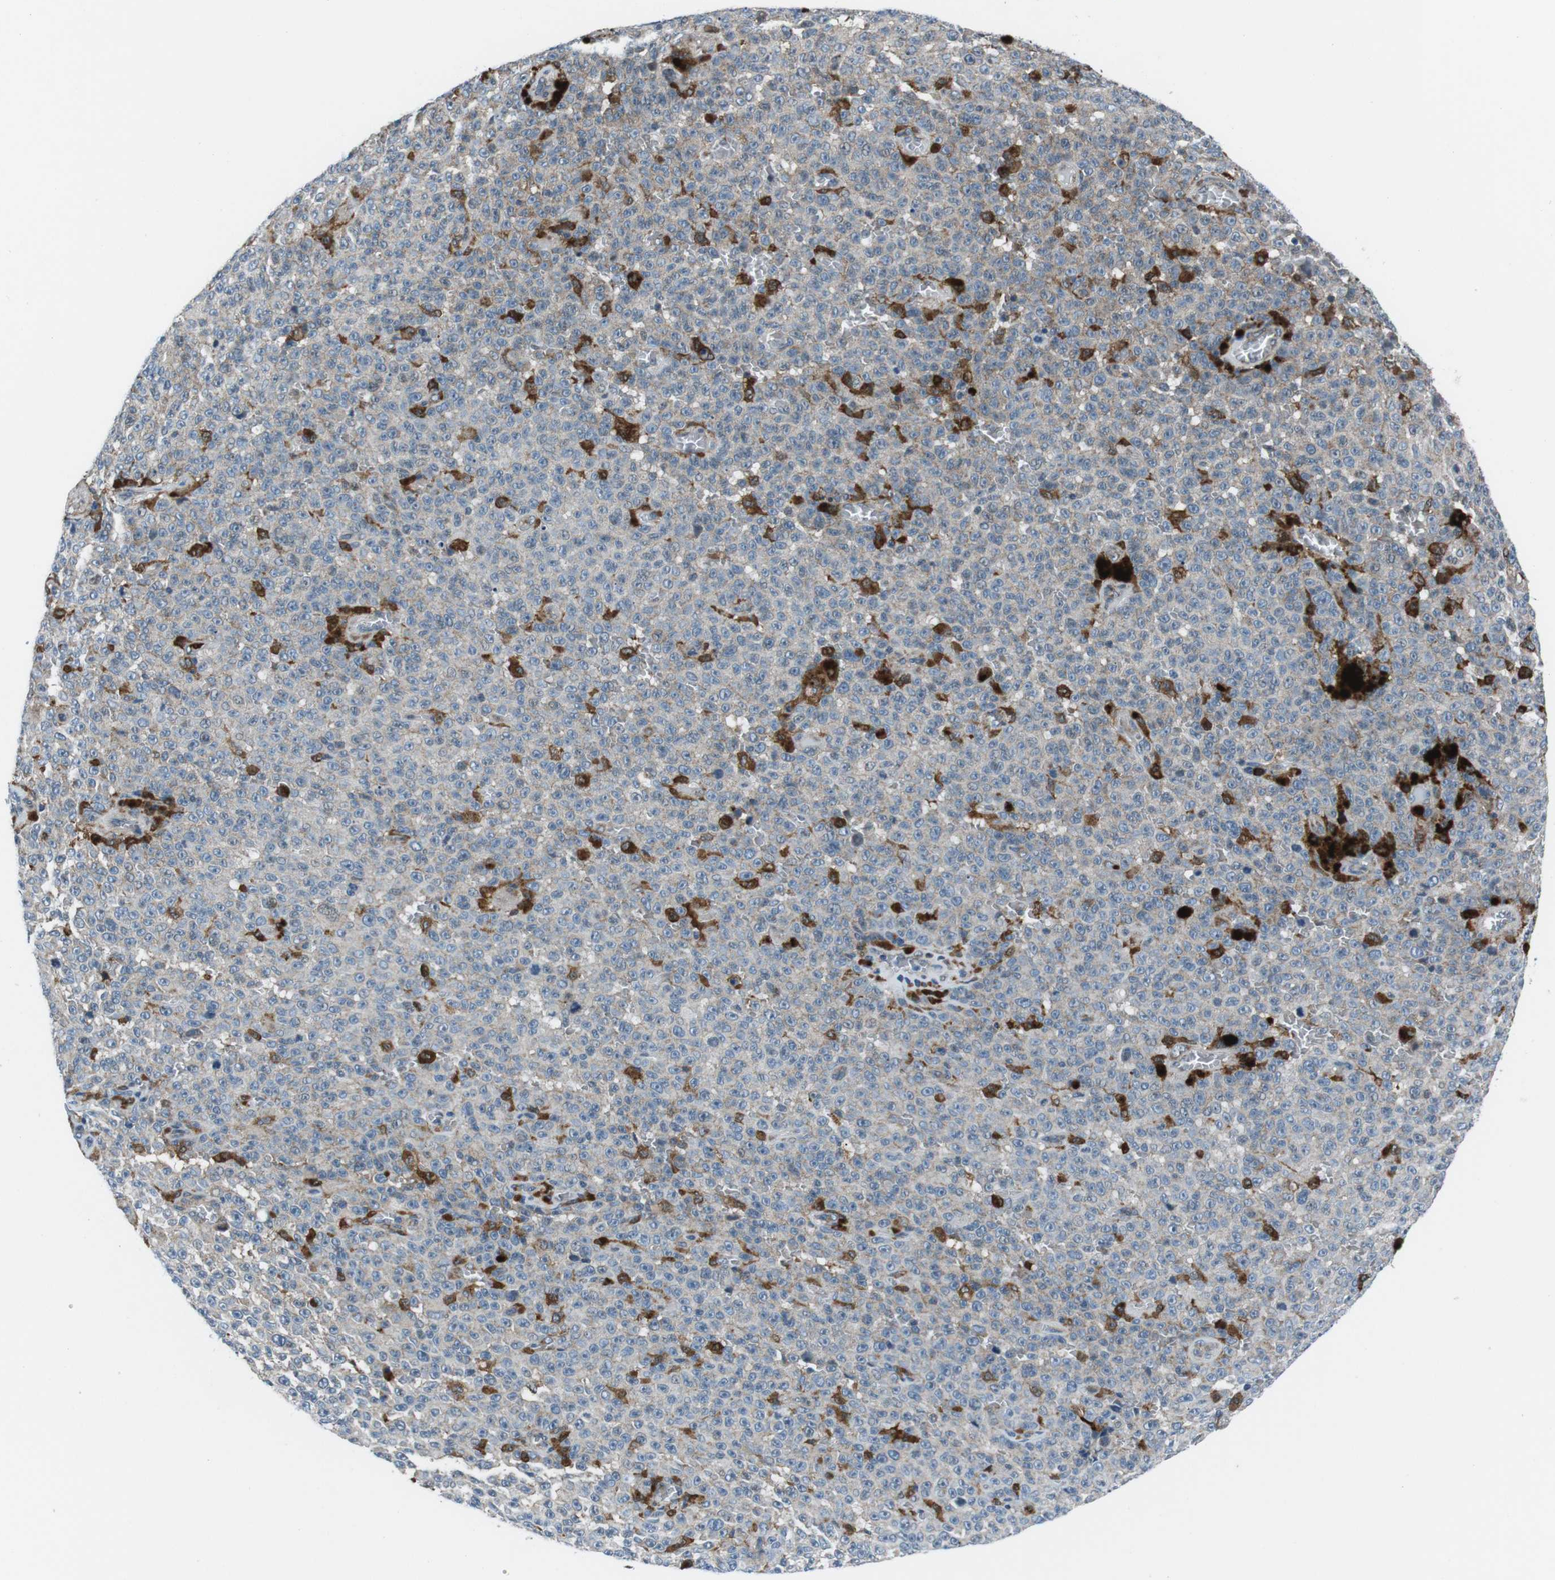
{"staining": {"intensity": "weak", "quantity": "<25%", "location": "cytoplasmic/membranous"}, "tissue": "melanoma", "cell_type": "Tumor cells", "image_type": "cancer", "snomed": [{"axis": "morphology", "description": "Malignant melanoma, NOS"}, {"axis": "topography", "description": "Skin"}], "caption": "Micrograph shows no protein staining in tumor cells of malignant melanoma tissue.", "gene": "BLNK", "patient": {"sex": "female", "age": 82}}